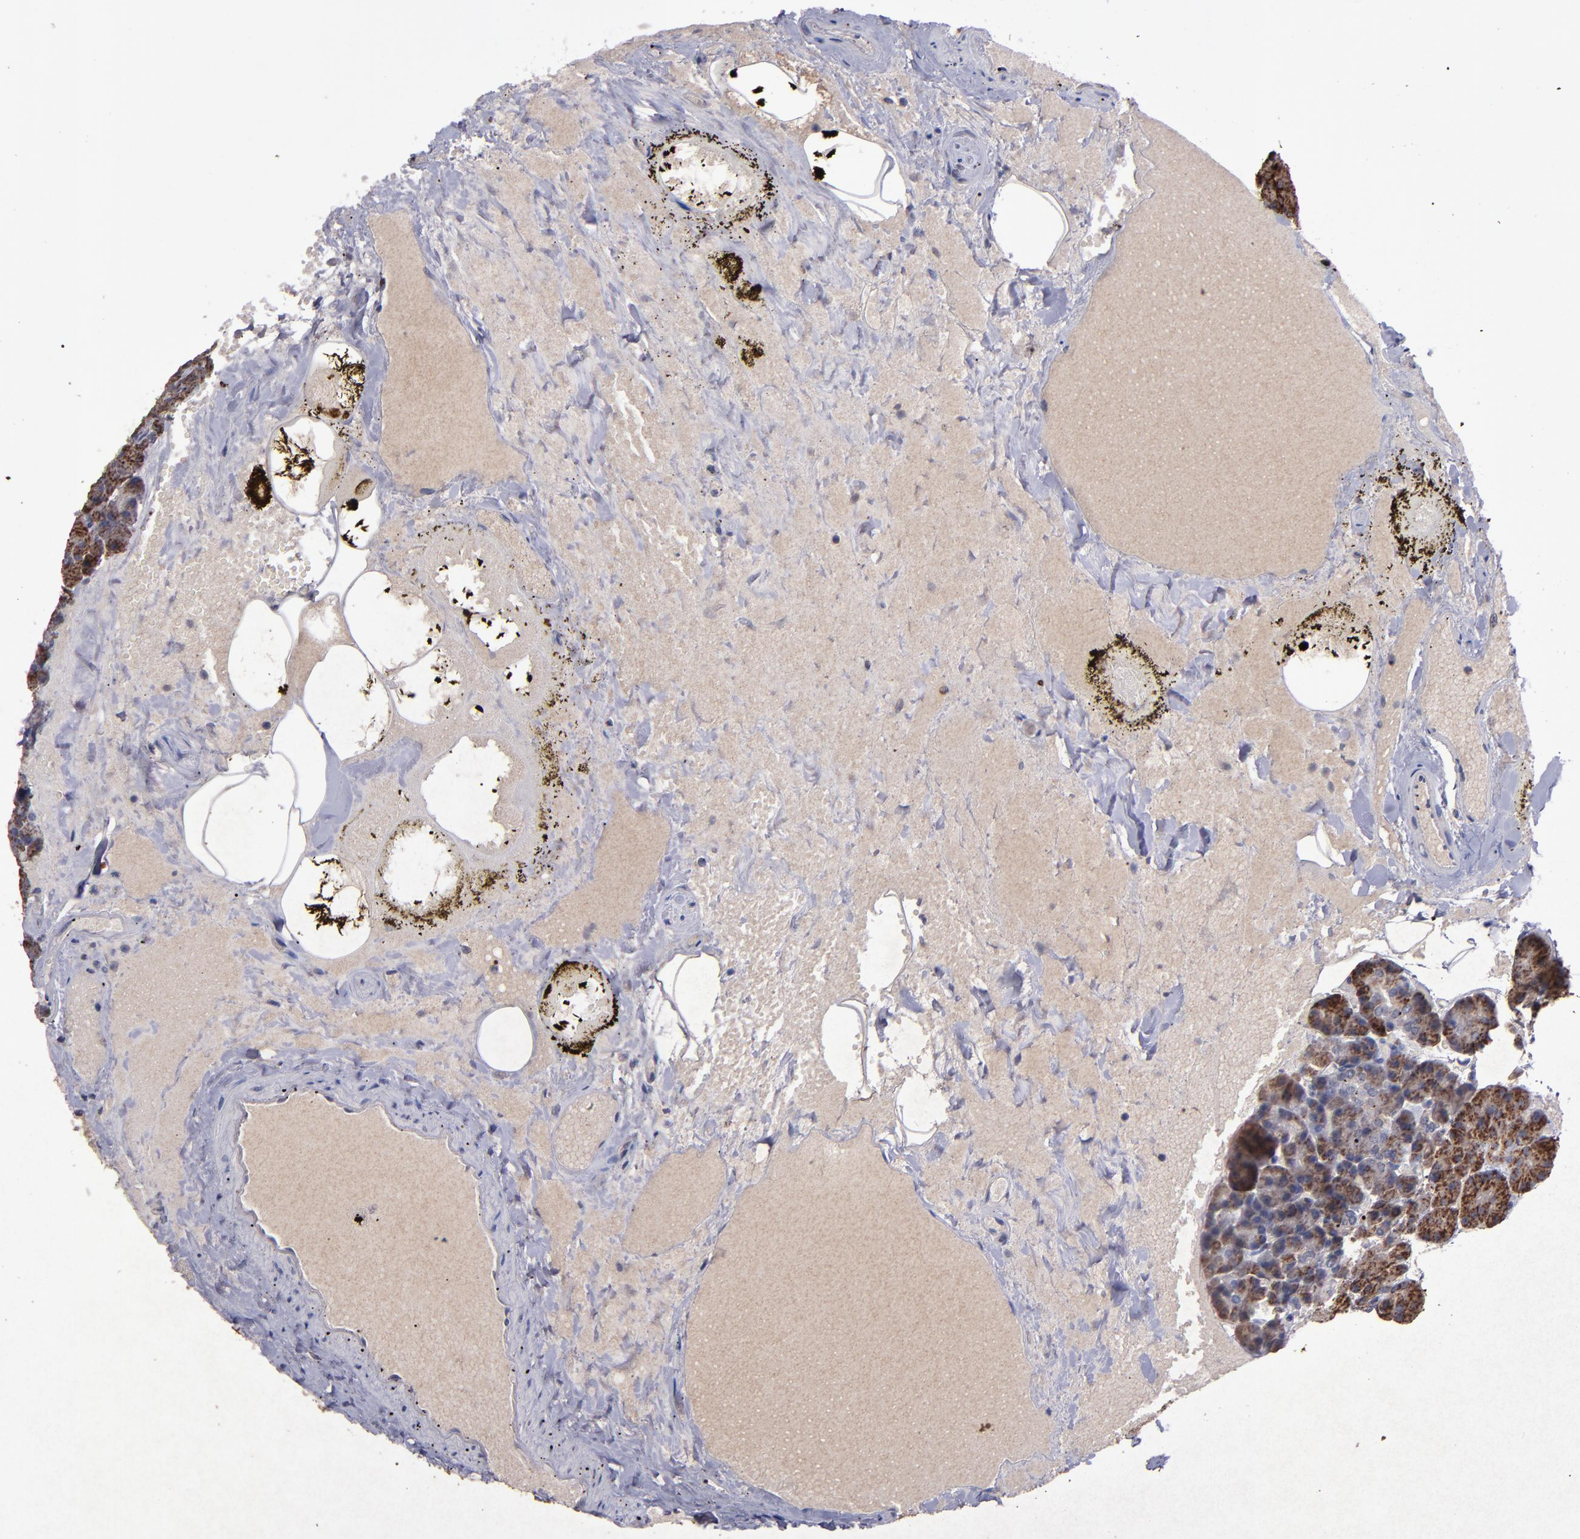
{"staining": {"intensity": "strong", "quantity": ">75%", "location": "cytoplasmic/membranous"}, "tissue": "pancreas", "cell_type": "Exocrine glandular cells", "image_type": "normal", "snomed": [{"axis": "morphology", "description": "Normal tissue, NOS"}, {"axis": "topography", "description": "Pancreas"}], "caption": "The micrograph exhibits staining of normal pancreas, revealing strong cytoplasmic/membranous protein positivity (brown color) within exocrine glandular cells.", "gene": "TIMM9", "patient": {"sex": "female", "age": 35}}